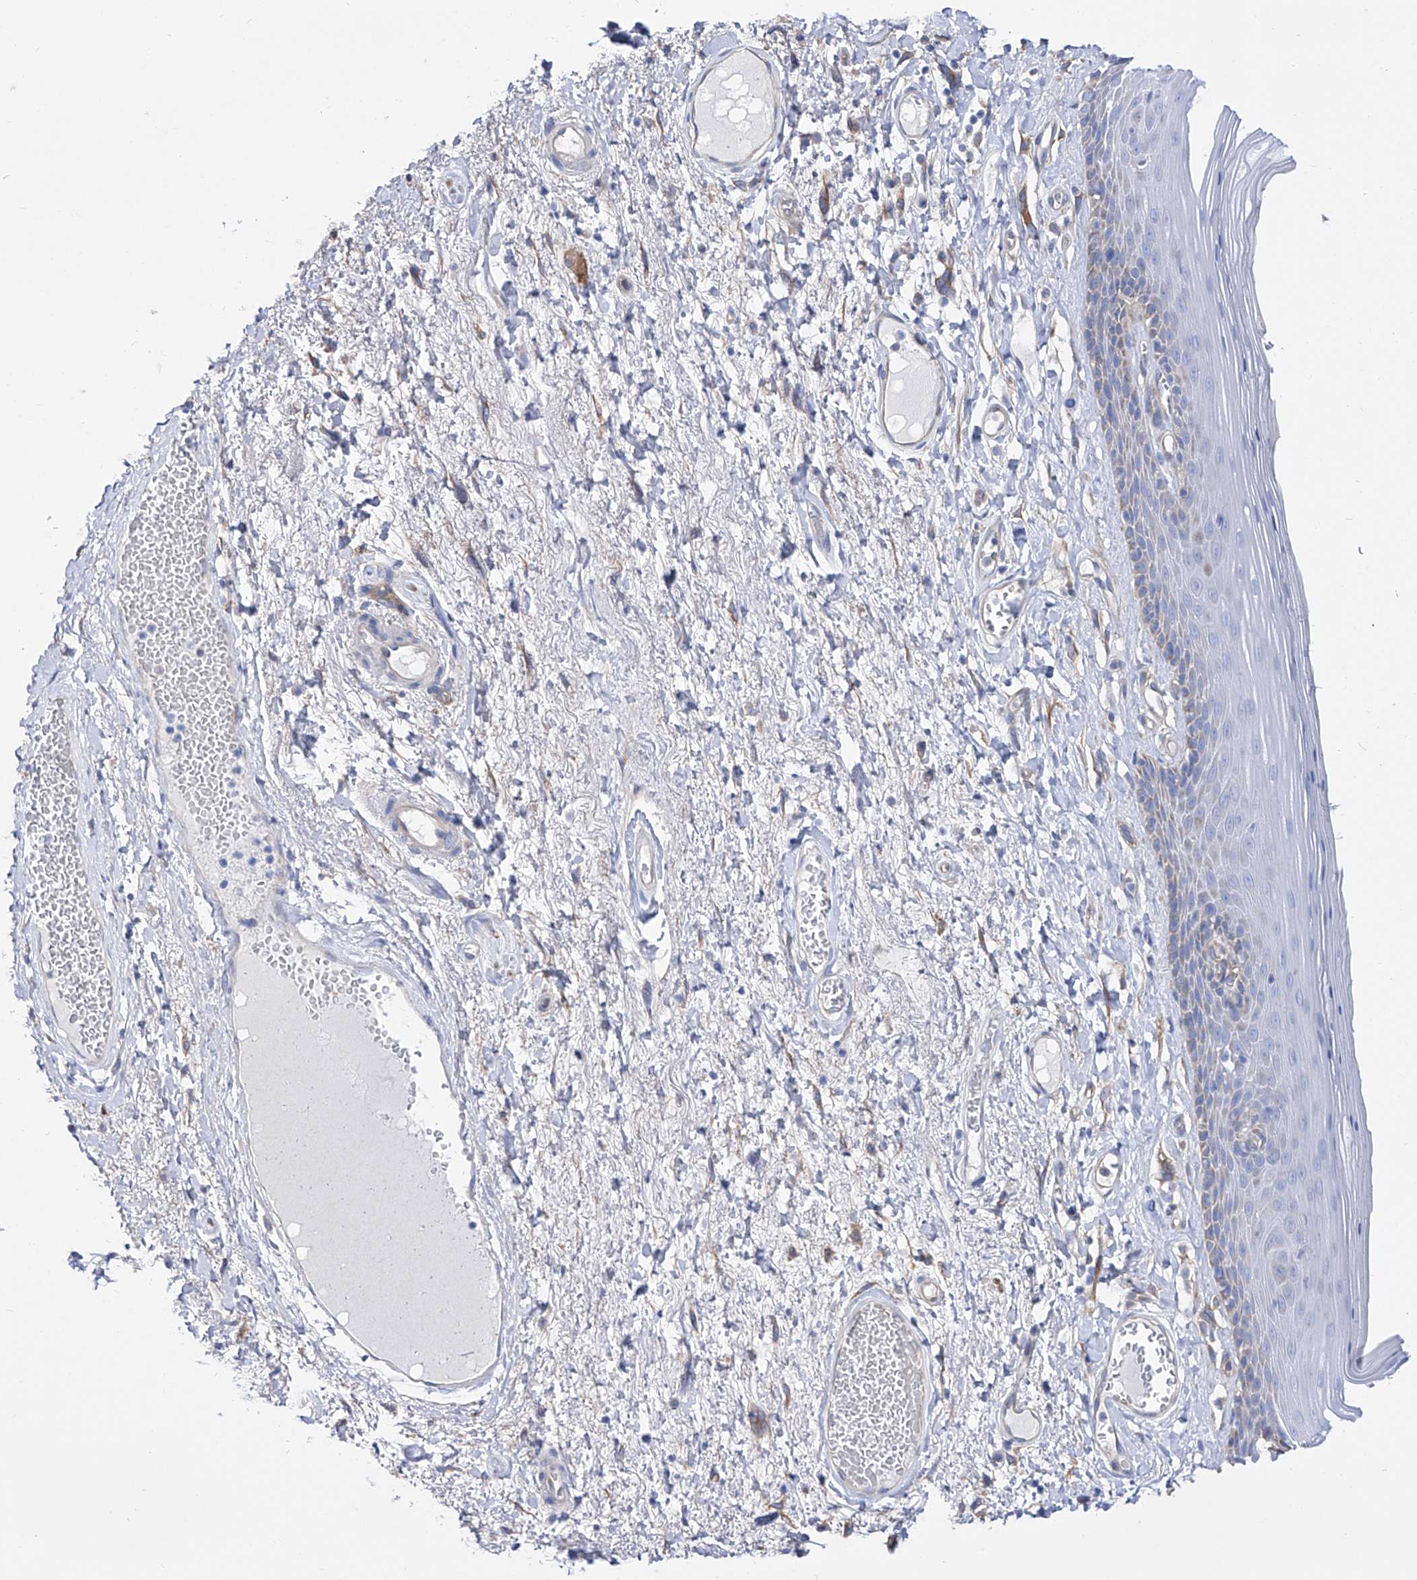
{"staining": {"intensity": "moderate", "quantity": "<25%", "location": "cytoplasmic/membranous"}, "tissue": "skin", "cell_type": "Epidermal cells", "image_type": "normal", "snomed": [{"axis": "morphology", "description": "Normal tissue, NOS"}, {"axis": "topography", "description": "Anal"}], "caption": "IHC of benign skin demonstrates low levels of moderate cytoplasmic/membranous positivity in about <25% of epidermal cells. (DAB (3,3'-diaminobenzidine) IHC with brightfield microscopy, high magnification).", "gene": "ZNF653", "patient": {"sex": "male", "age": 69}}